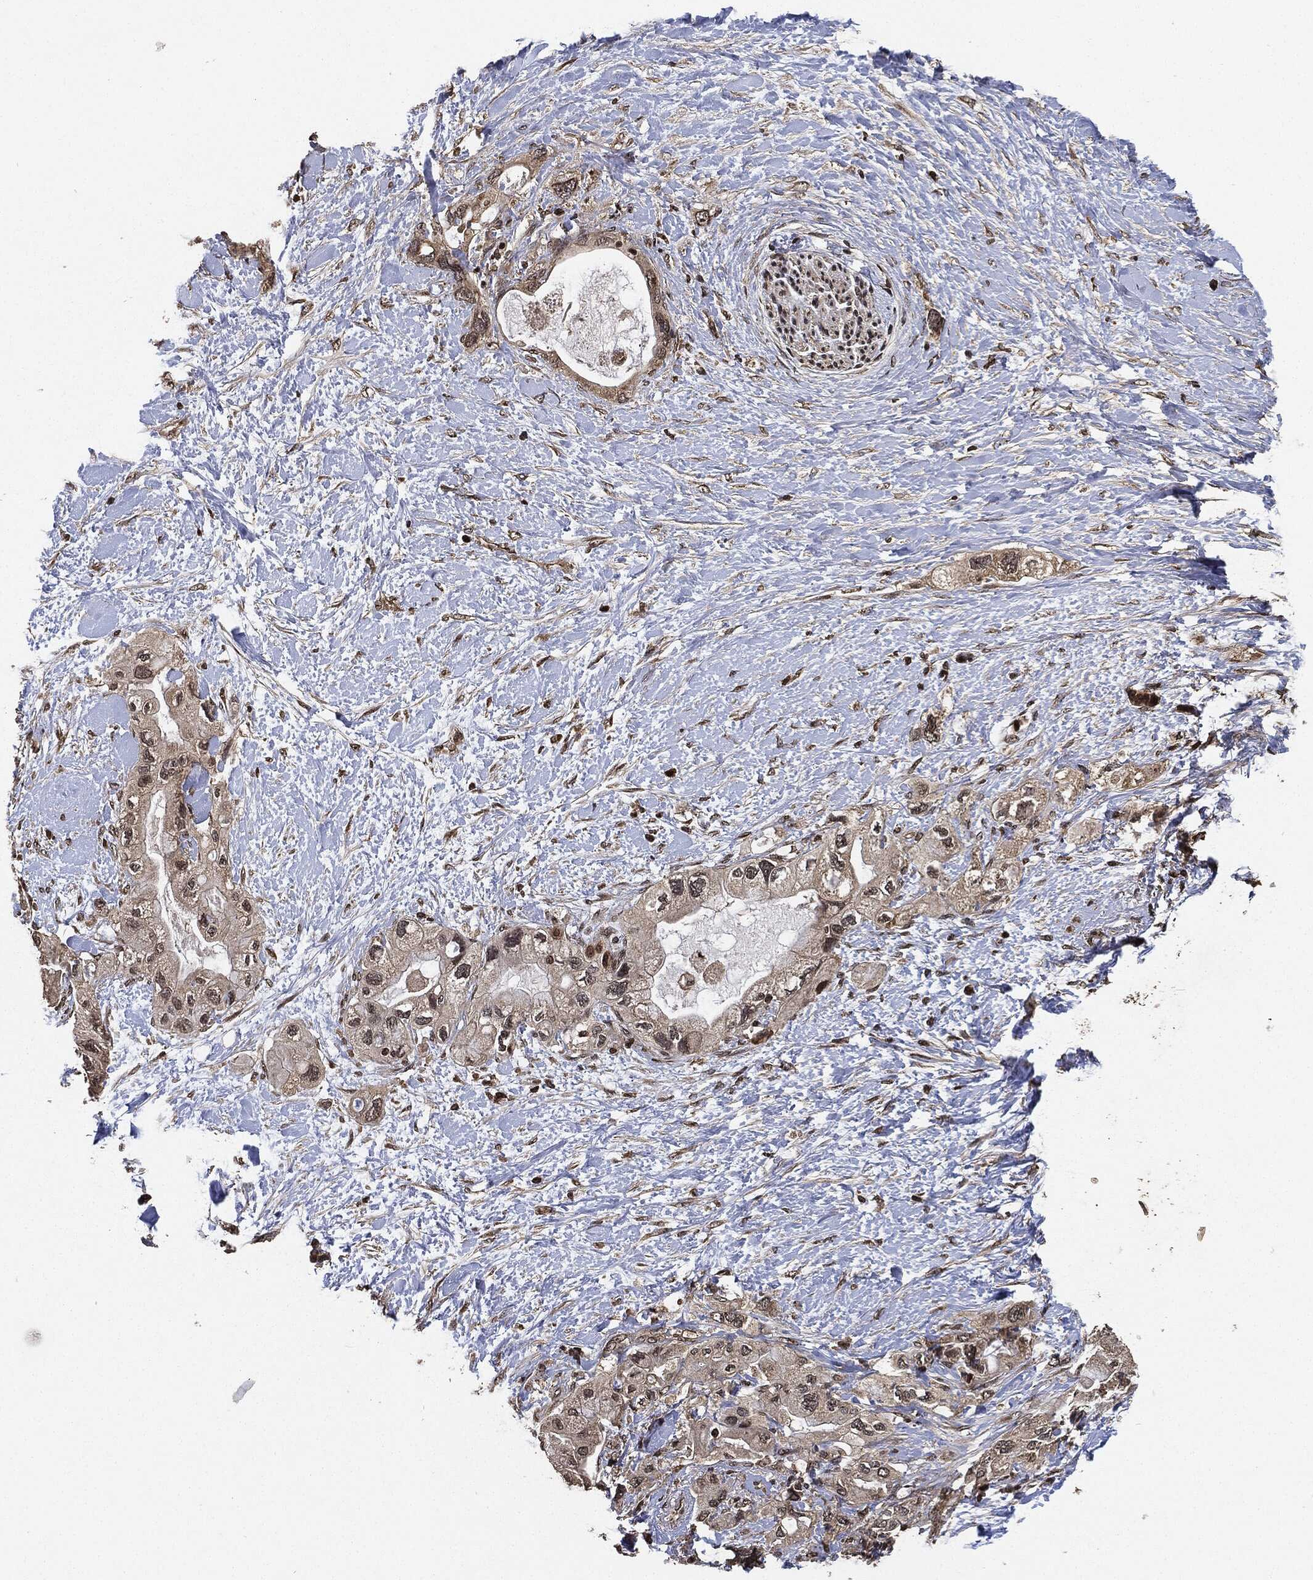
{"staining": {"intensity": "negative", "quantity": "none", "location": "none"}, "tissue": "pancreatic cancer", "cell_type": "Tumor cells", "image_type": "cancer", "snomed": [{"axis": "morphology", "description": "Adenocarcinoma, NOS"}, {"axis": "topography", "description": "Pancreas"}], "caption": "The micrograph exhibits no significant positivity in tumor cells of pancreatic adenocarcinoma.", "gene": "PDK1", "patient": {"sex": "female", "age": 56}}